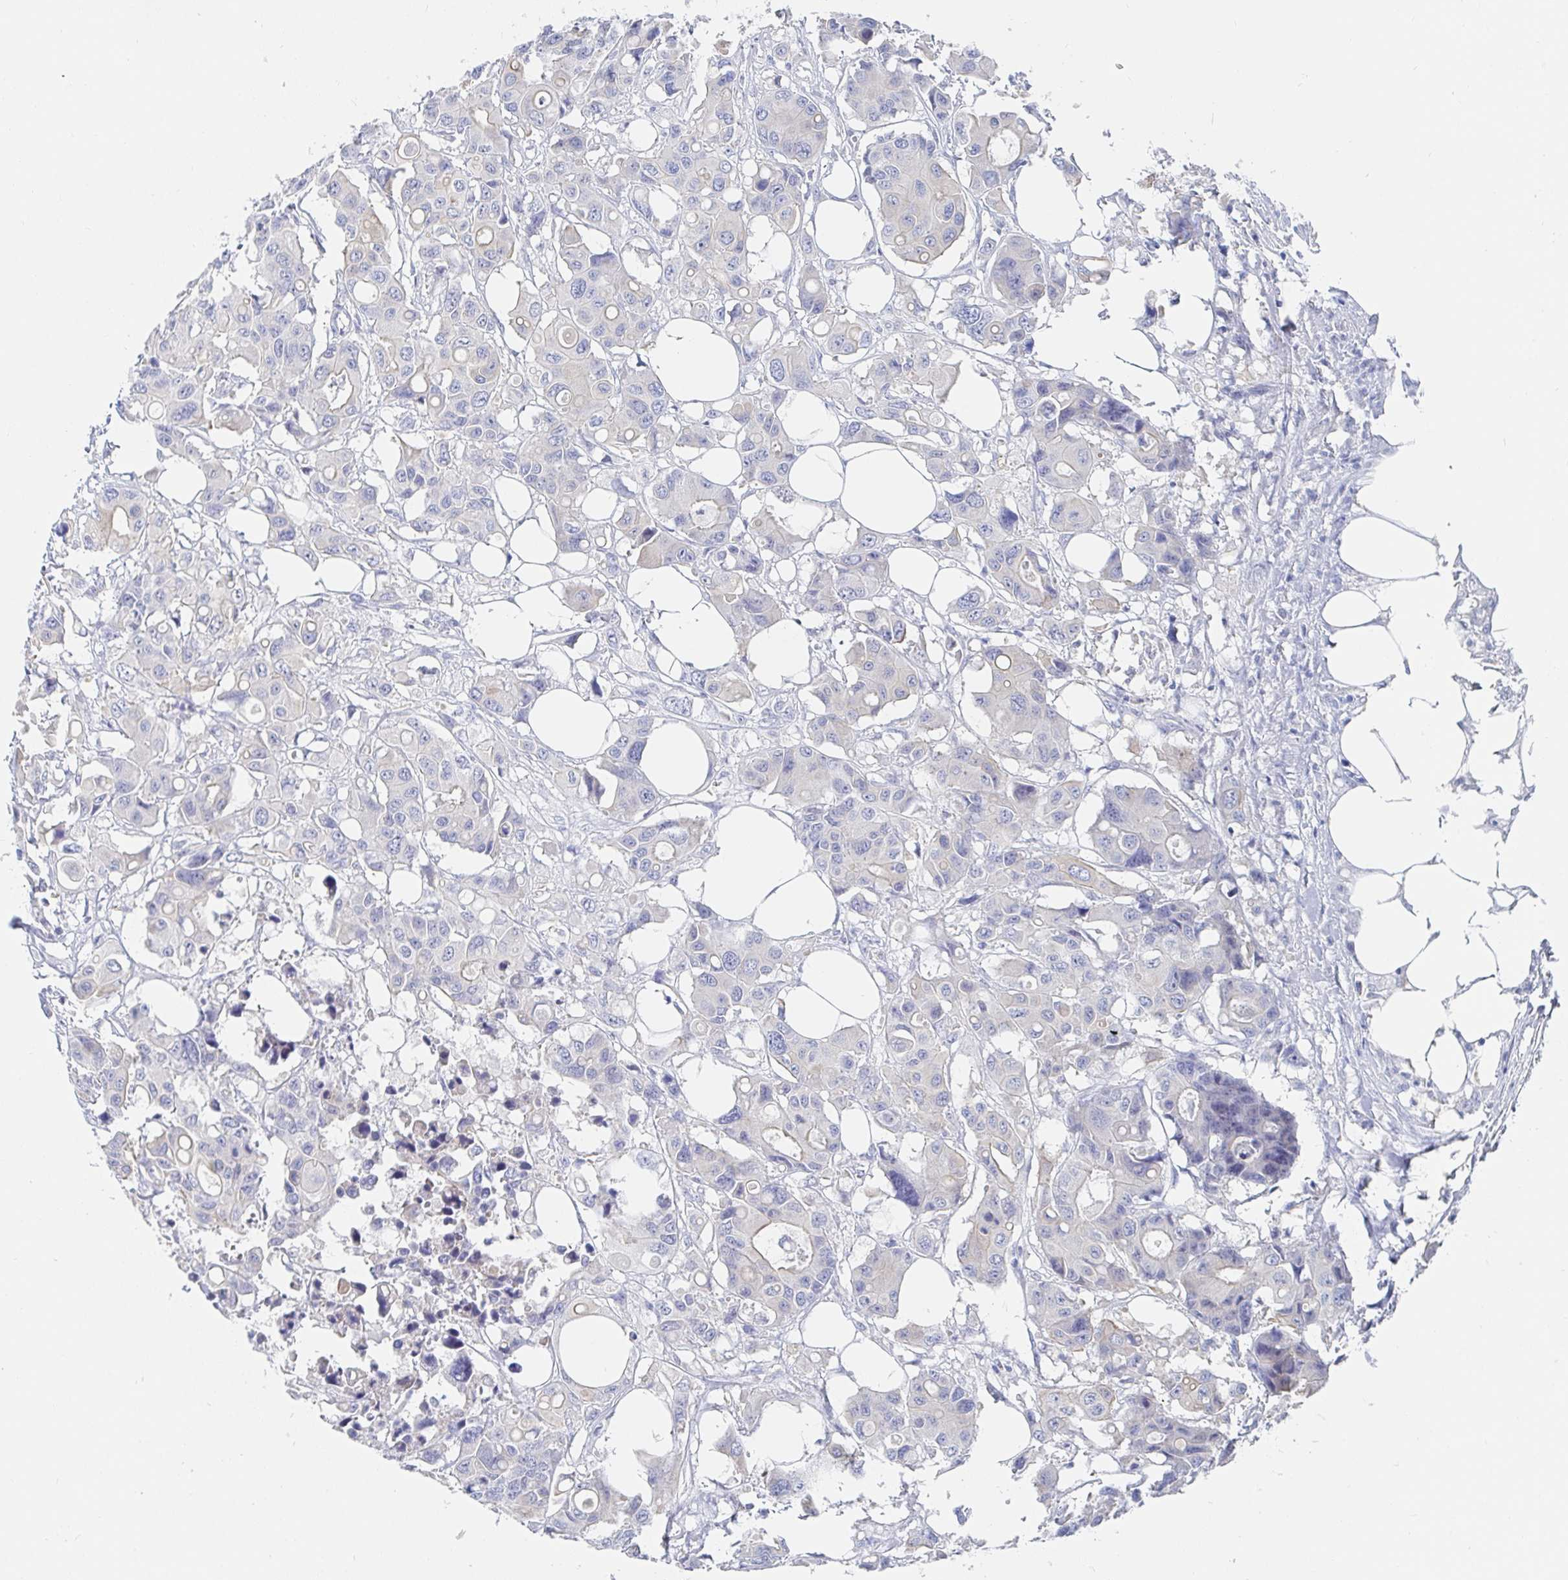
{"staining": {"intensity": "negative", "quantity": "none", "location": "none"}, "tissue": "colorectal cancer", "cell_type": "Tumor cells", "image_type": "cancer", "snomed": [{"axis": "morphology", "description": "Adenocarcinoma, NOS"}, {"axis": "topography", "description": "Colon"}], "caption": "Immunohistochemistry histopathology image of adenocarcinoma (colorectal) stained for a protein (brown), which exhibits no expression in tumor cells. (Immunohistochemistry, brightfield microscopy, high magnification).", "gene": "ZNF430", "patient": {"sex": "male", "age": 77}}